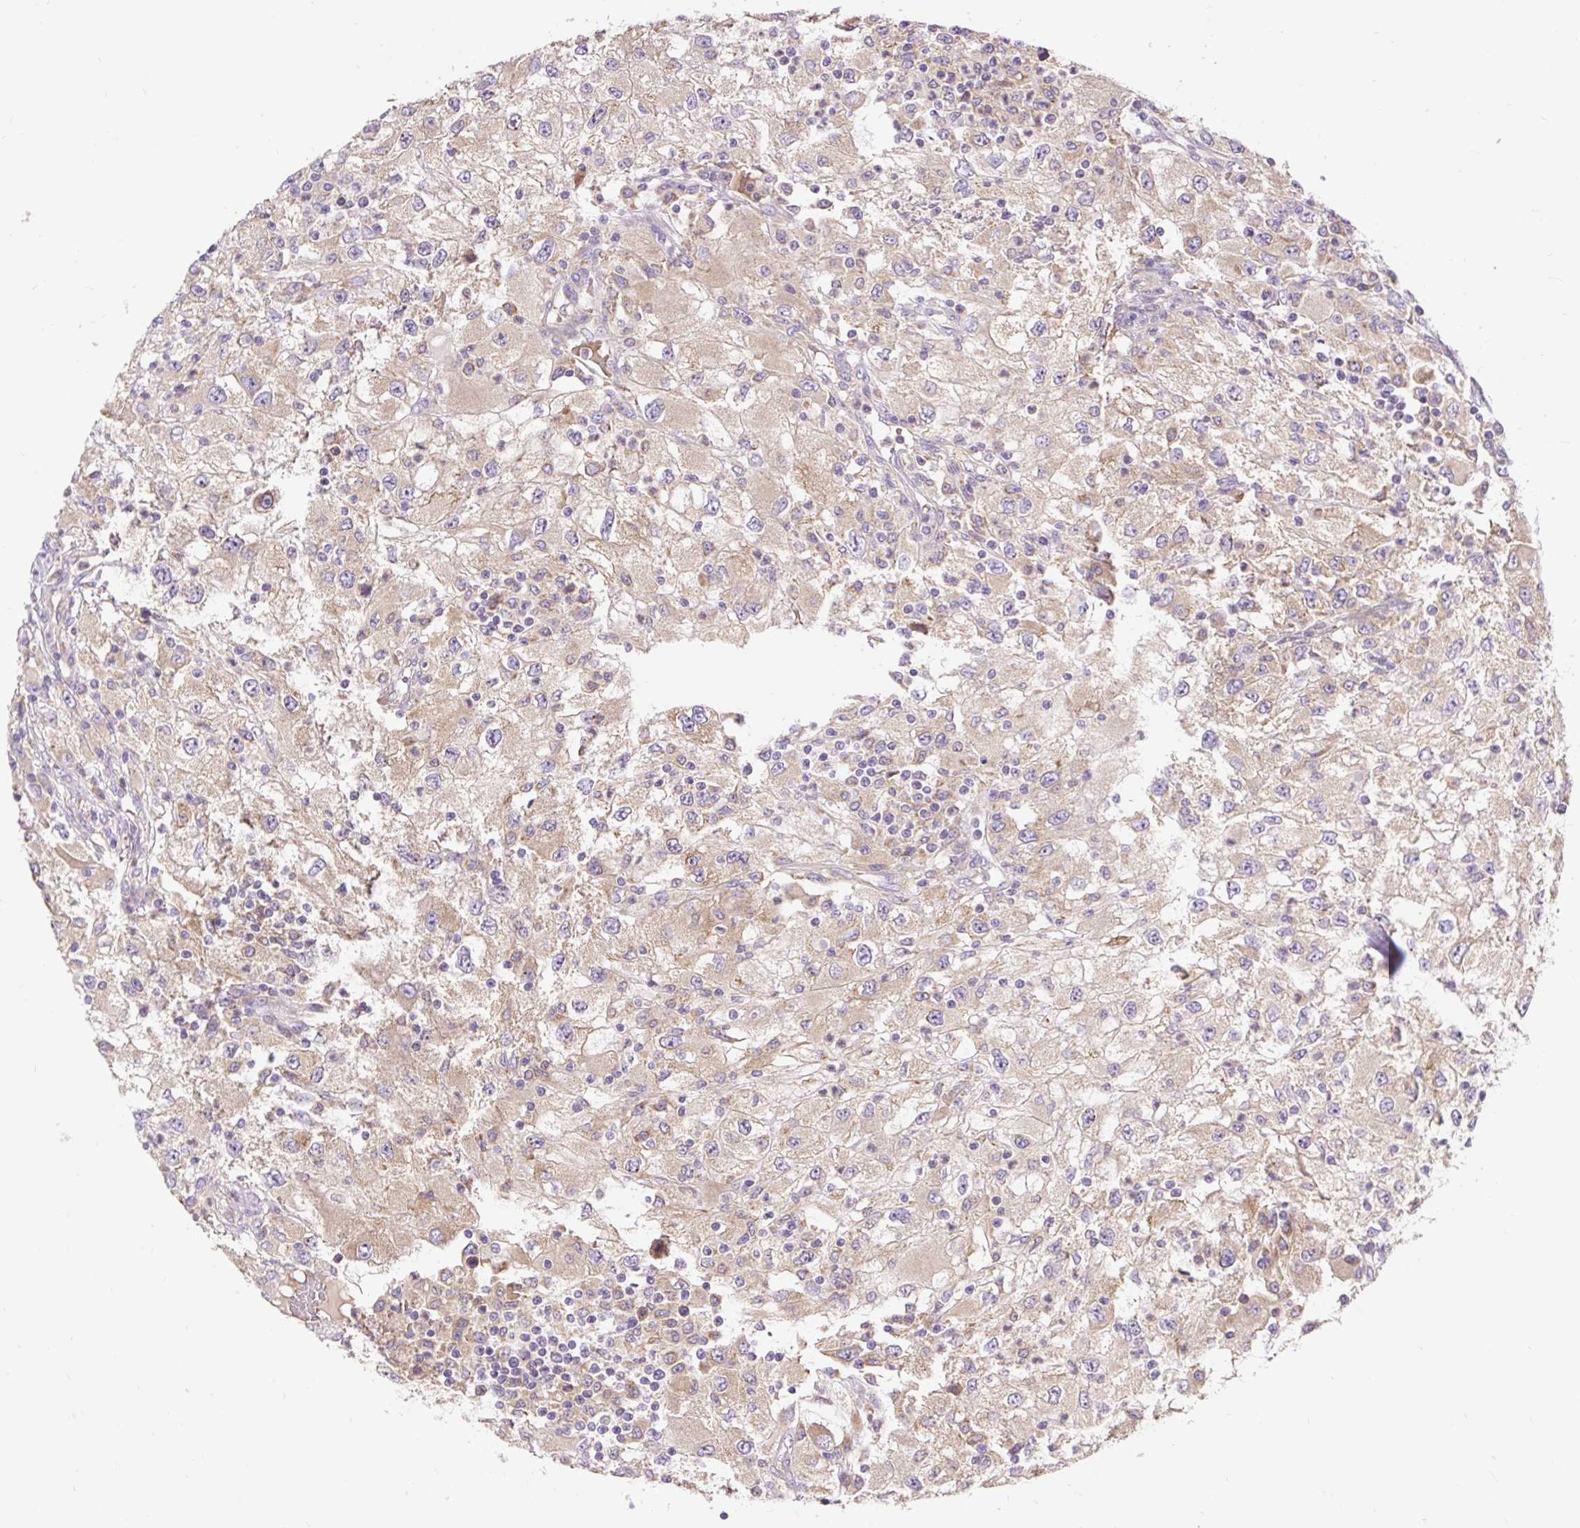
{"staining": {"intensity": "weak", "quantity": ">75%", "location": "cytoplasmic/membranous"}, "tissue": "renal cancer", "cell_type": "Tumor cells", "image_type": "cancer", "snomed": [{"axis": "morphology", "description": "Adenocarcinoma, NOS"}, {"axis": "topography", "description": "Kidney"}], "caption": "Protein analysis of renal cancer tissue shows weak cytoplasmic/membranous expression in about >75% of tumor cells. (IHC, brightfield microscopy, high magnification).", "gene": "SEC63", "patient": {"sex": "female", "age": 67}}